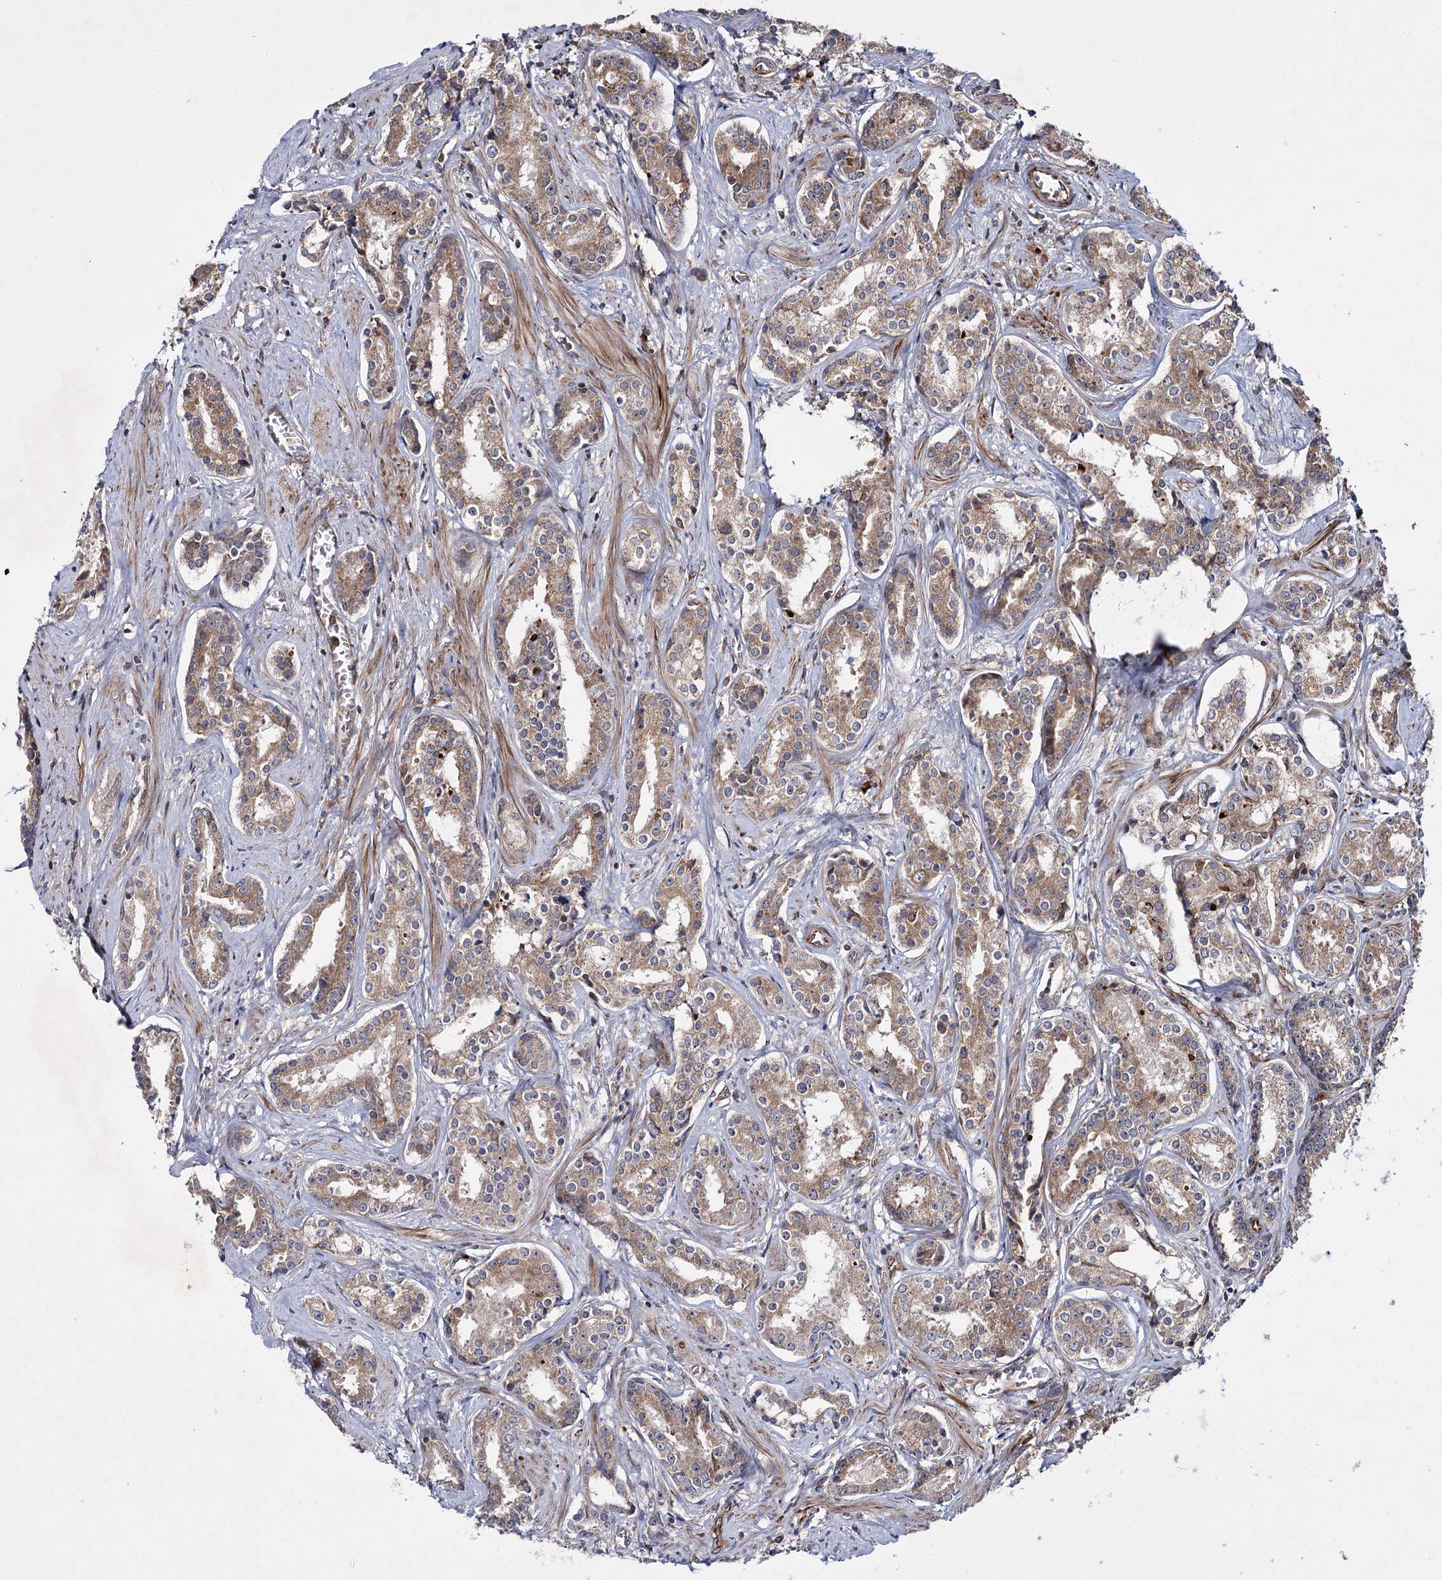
{"staining": {"intensity": "moderate", "quantity": ">75%", "location": "cytoplasmic/membranous"}, "tissue": "prostate cancer", "cell_type": "Tumor cells", "image_type": "cancer", "snomed": [{"axis": "morphology", "description": "Adenocarcinoma, High grade"}, {"axis": "topography", "description": "Prostate"}], "caption": "Immunohistochemical staining of prostate adenocarcinoma (high-grade) displays medium levels of moderate cytoplasmic/membranous staining in approximately >75% of tumor cells.", "gene": "HECTD2", "patient": {"sex": "male", "age": 58}}